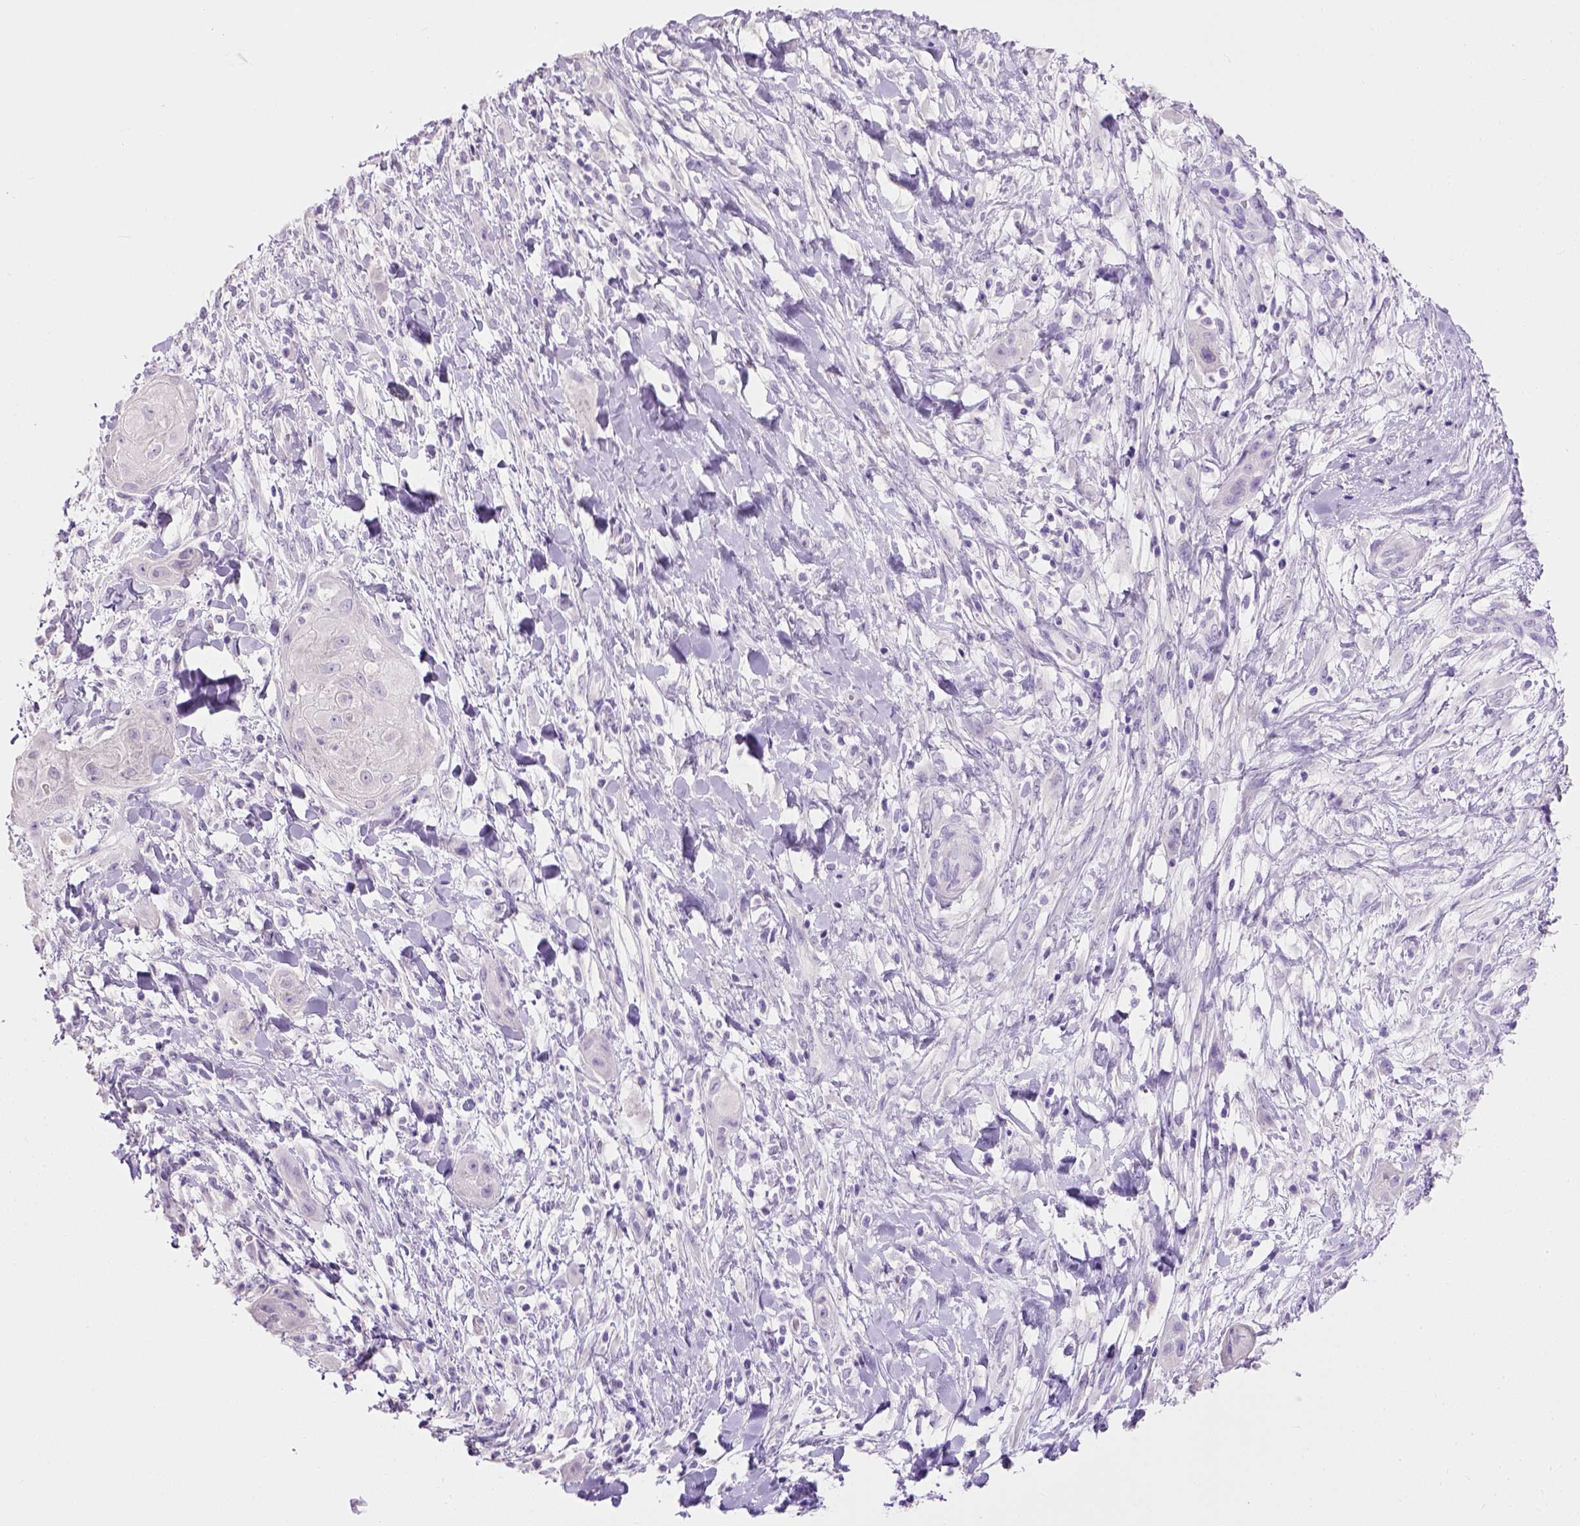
{"staining": {"intensity": "negative", "quantity": "none", "location": "none"}, "tissue": "skin cancer", "cell_type": "Tumor cells", "image_type": "cancer", "snomed": [{"axis": "morphology", "description": "Squamous cell carcinoma, NOS"}, {"axis": "topography", "description": "Skin"}], "caption": "Photomicrograph shows no significant protein staining in tumor cells of skin cancer (squamous cell carcinoma).", "gene": "CYP24A1", "patient": {"sex": "male", "age": 62}}